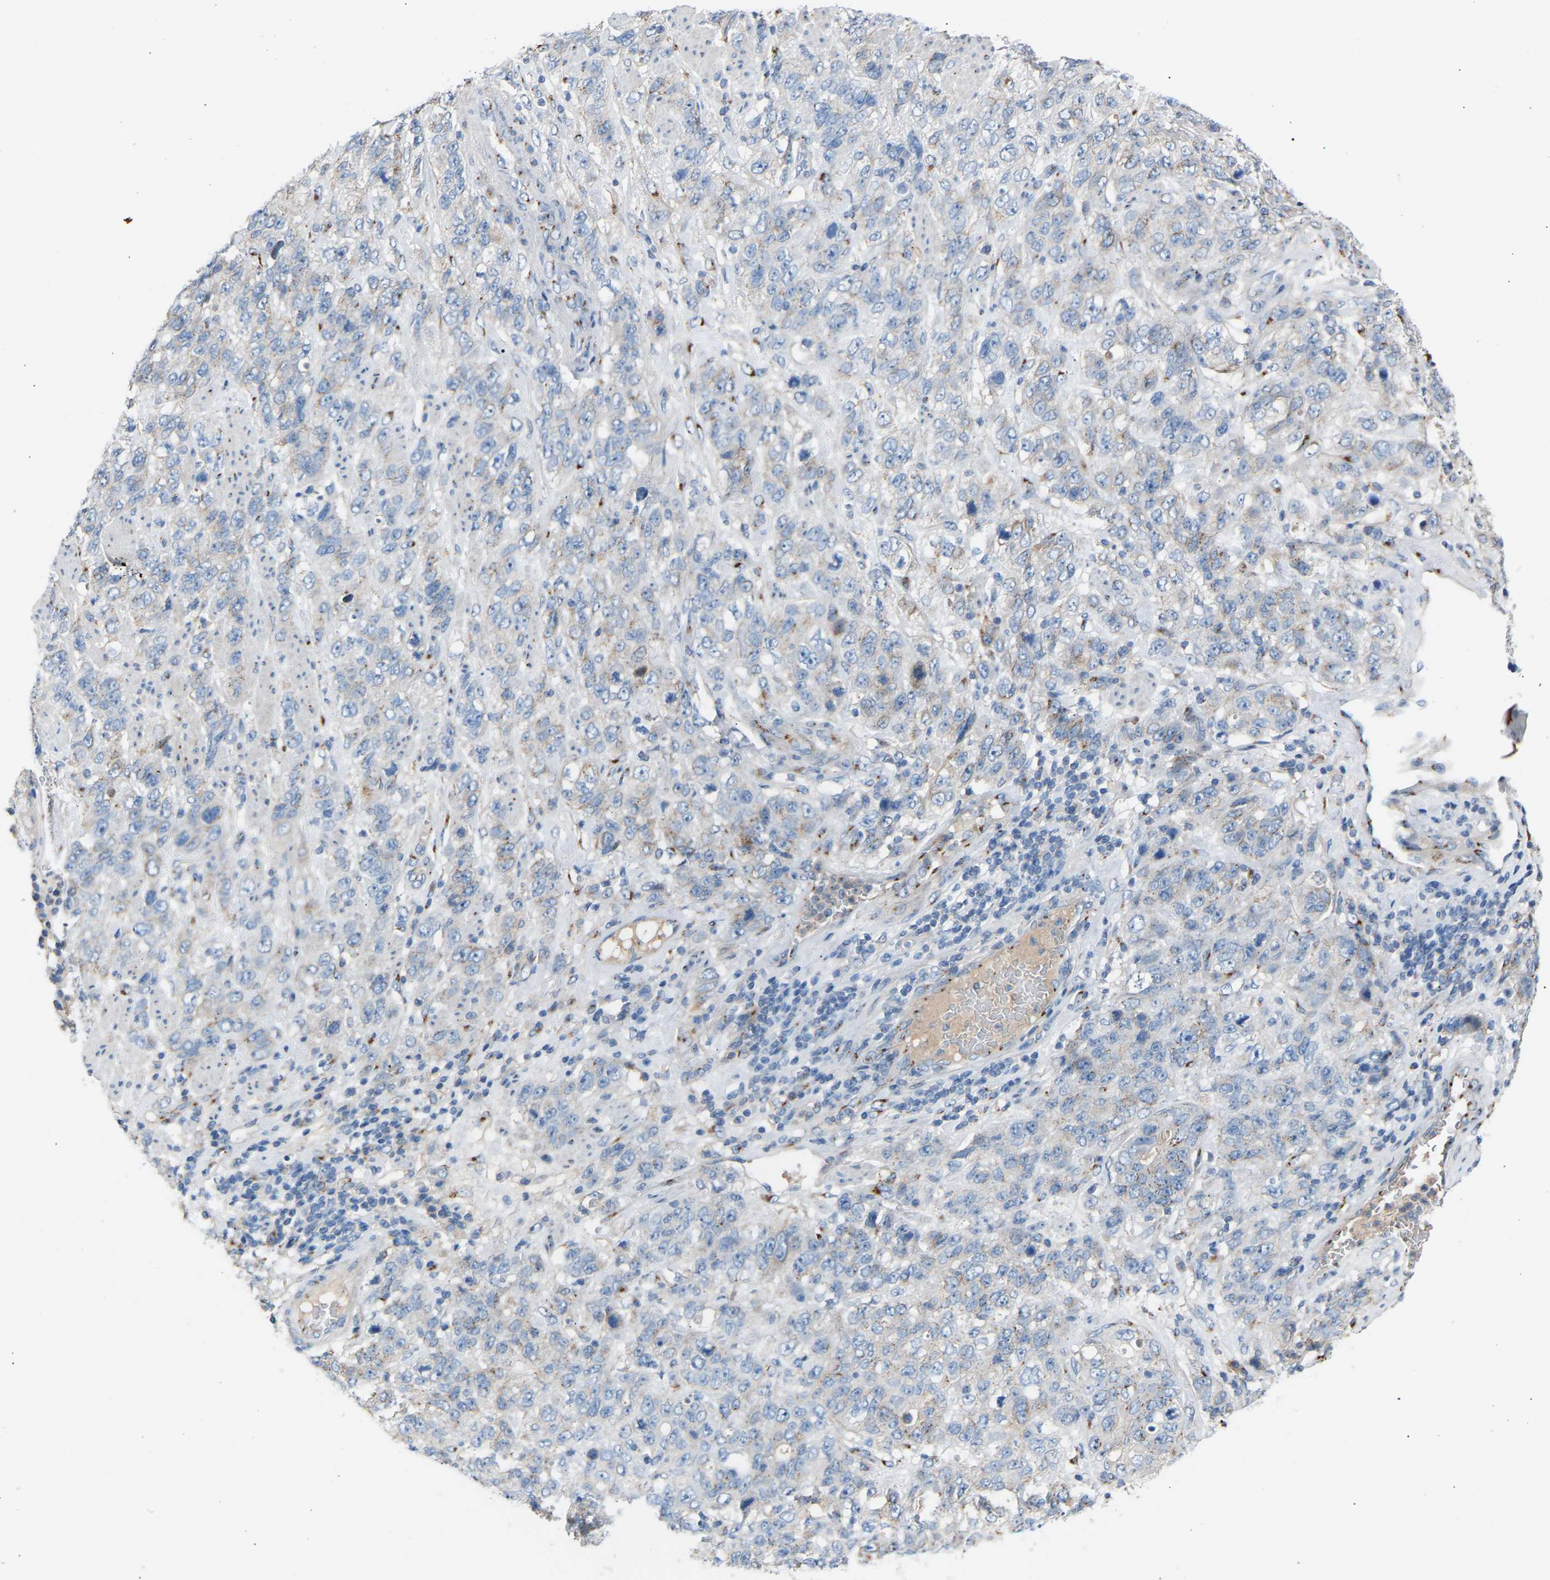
{"staining": {"intensity": "weak", "quantity": "<25%", "location": "cytoplasmic/membranous"}, "tissue": "stomach cancer", "cell_type": "Tumor cells", "image_type": "cancer", "snomed": [{"axis": "morphology", "description": "Adenocarcinoma, NOS"}, {"axis": "topography", "description": "Stomach"}], "caption": "An image of human adenocarcinoma (stomach) is negative for staining in tumor cells. The staining is performed using DAB (3,3'-diaminobenzidine) brown chromogen with nuclei counter-stained in using hematoxylin.", "gene": "CYREN", "patient": {"sex": "male", "age": 48}}